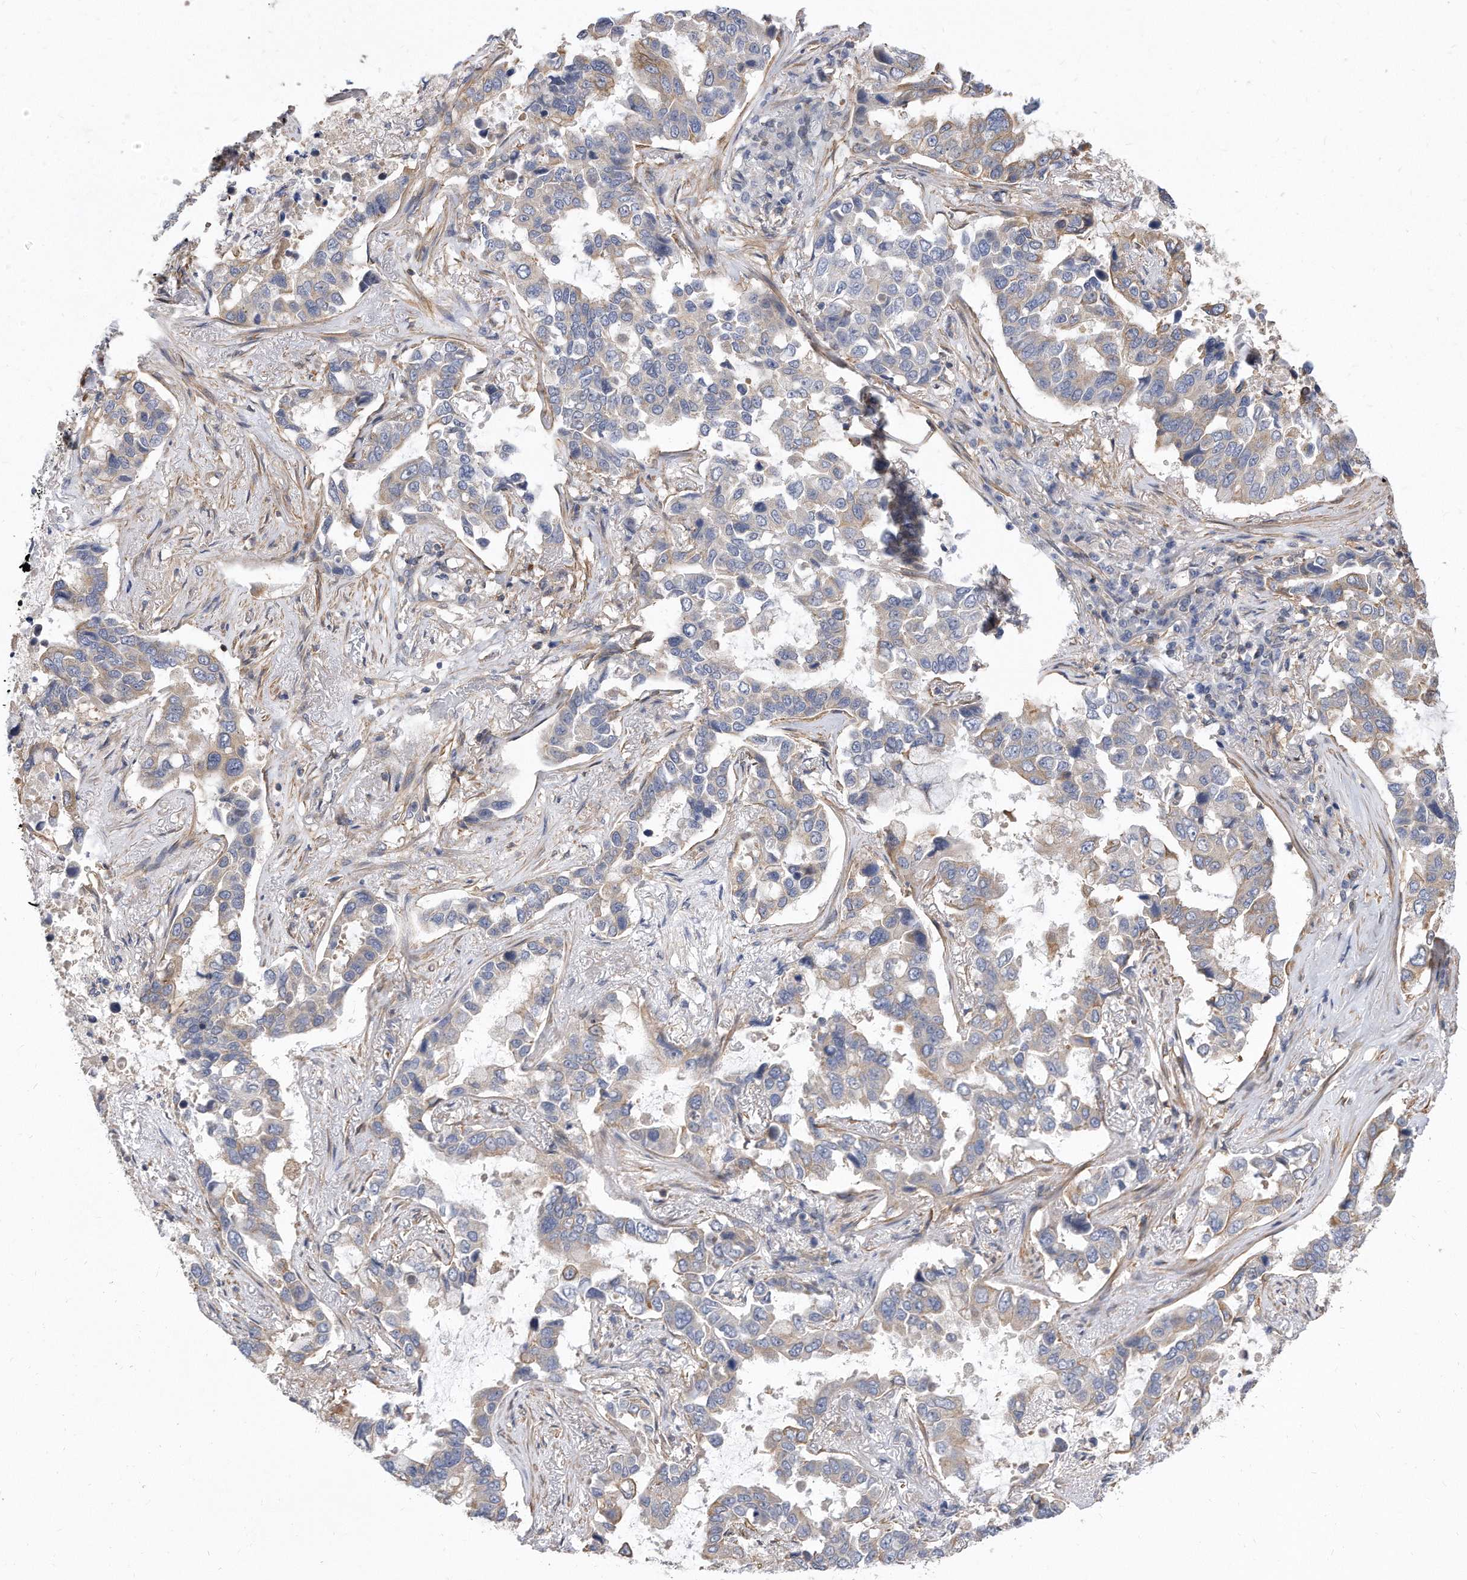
{"staining": {"intensity": "negative", "quantity": "none", "location": "none"}, "tissue": "lung cancer", "cell_type": "Tumor cells", "image_type": "cancer", "snomed": [{"axis": "morphology", "description": "Squamous cell carcinoma, NOS"}, {"axis": "topography", "description": "Lung"}], "caption": "Tumor cells show no significant expression in lung cancer.", "gene": "TCP1", "patient": {"sex": "male", "age": 66}}